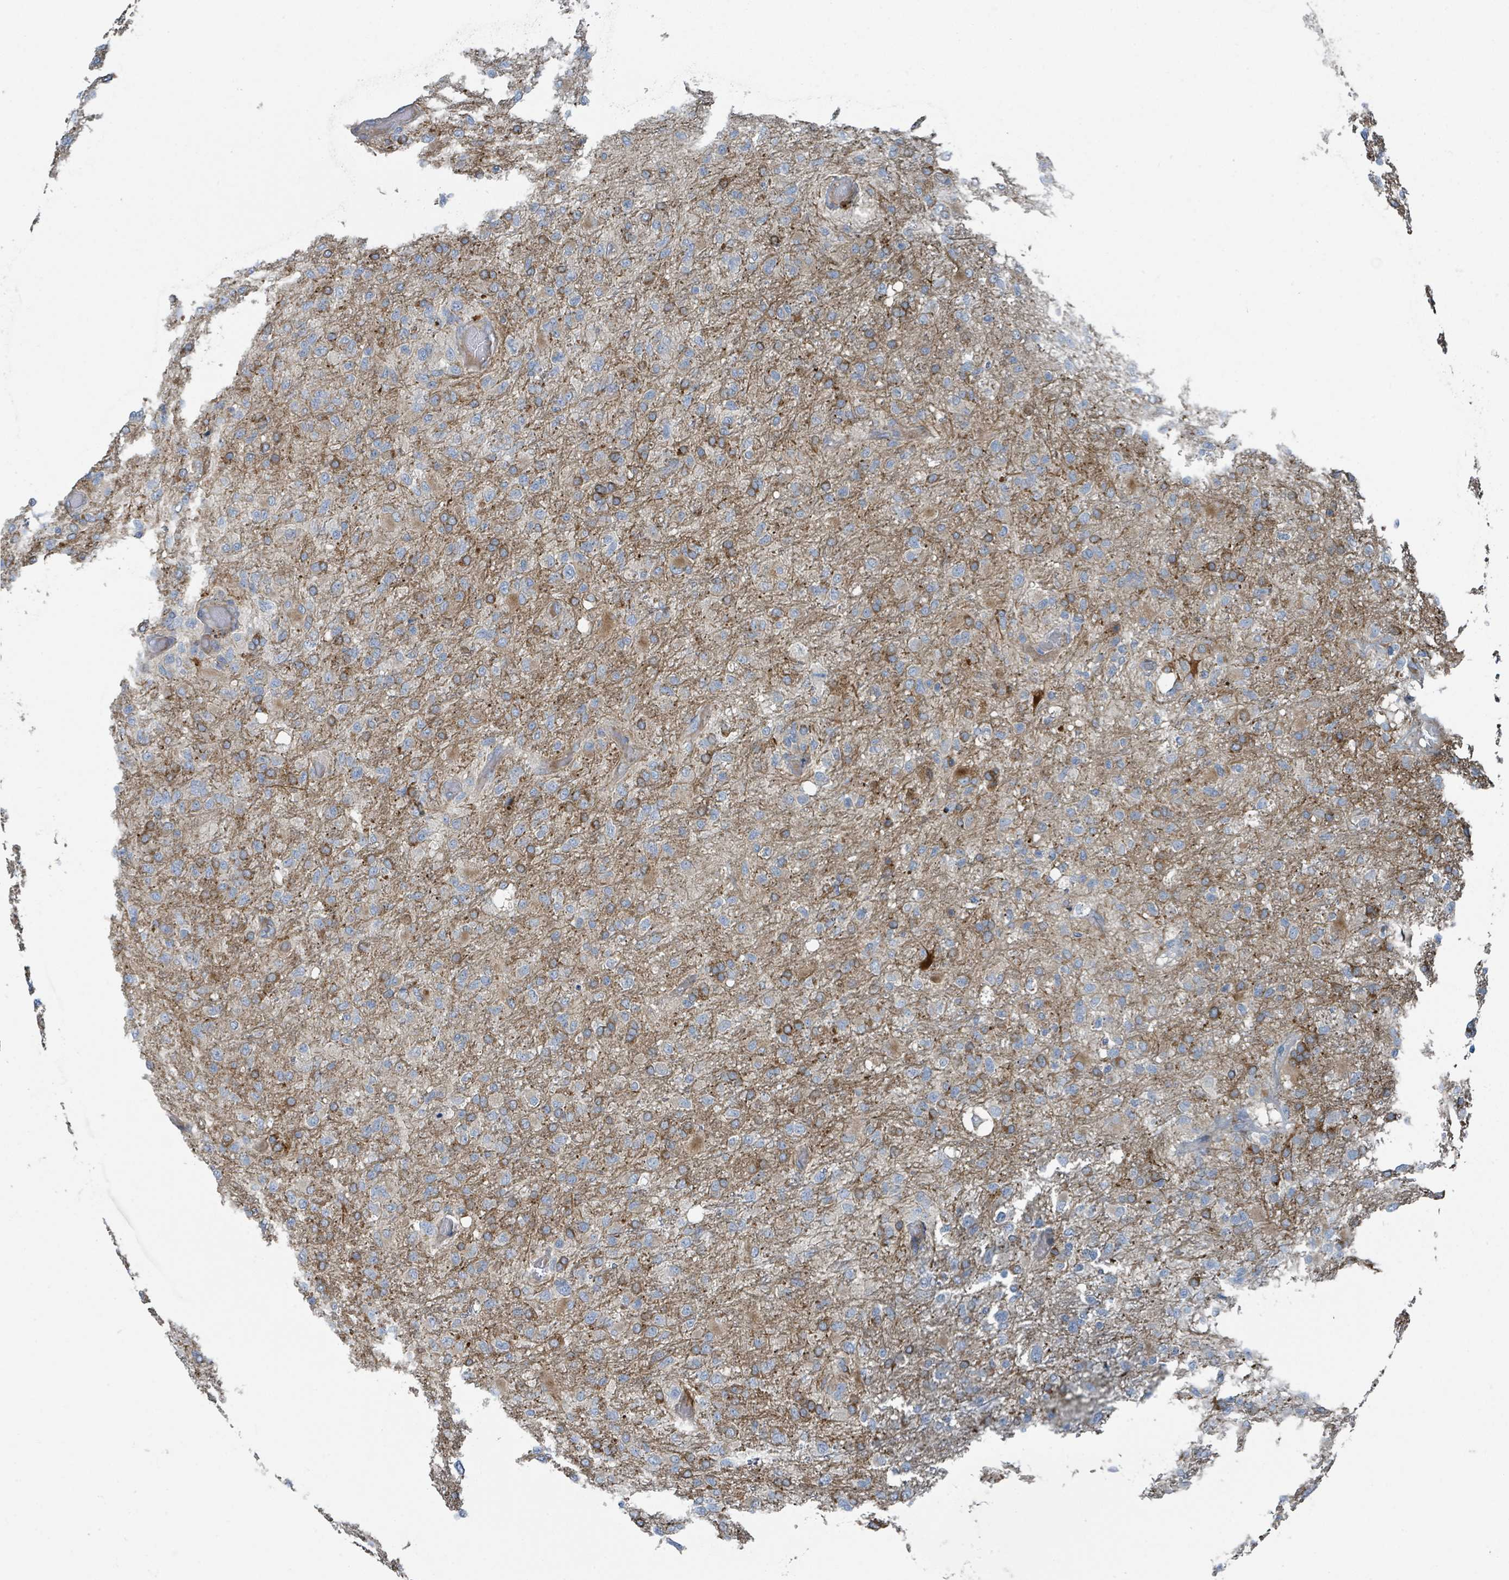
{"staining": {"intensity": "moderate", "quantity": "25%-75%", "location": "cytoplasmic/membranous"}, "tissue": "glioma", "cell_type": "Tumor cells", "image_type": "cancer", "snomed": [{"axis": "morphology", "description": "Glioma, malignant, High grade"}, {"axis": "topography", "description": "Brain"}], "caption": "This image demonstrates immunohistochemistry staining of malignant glioma (high-grade), with medium moderate cytoplasmic/membranous positivity in about 25%-75% of tumor cells.", "gene": "DIPK2A", "patient": {"sex": "female", "age": 74}}